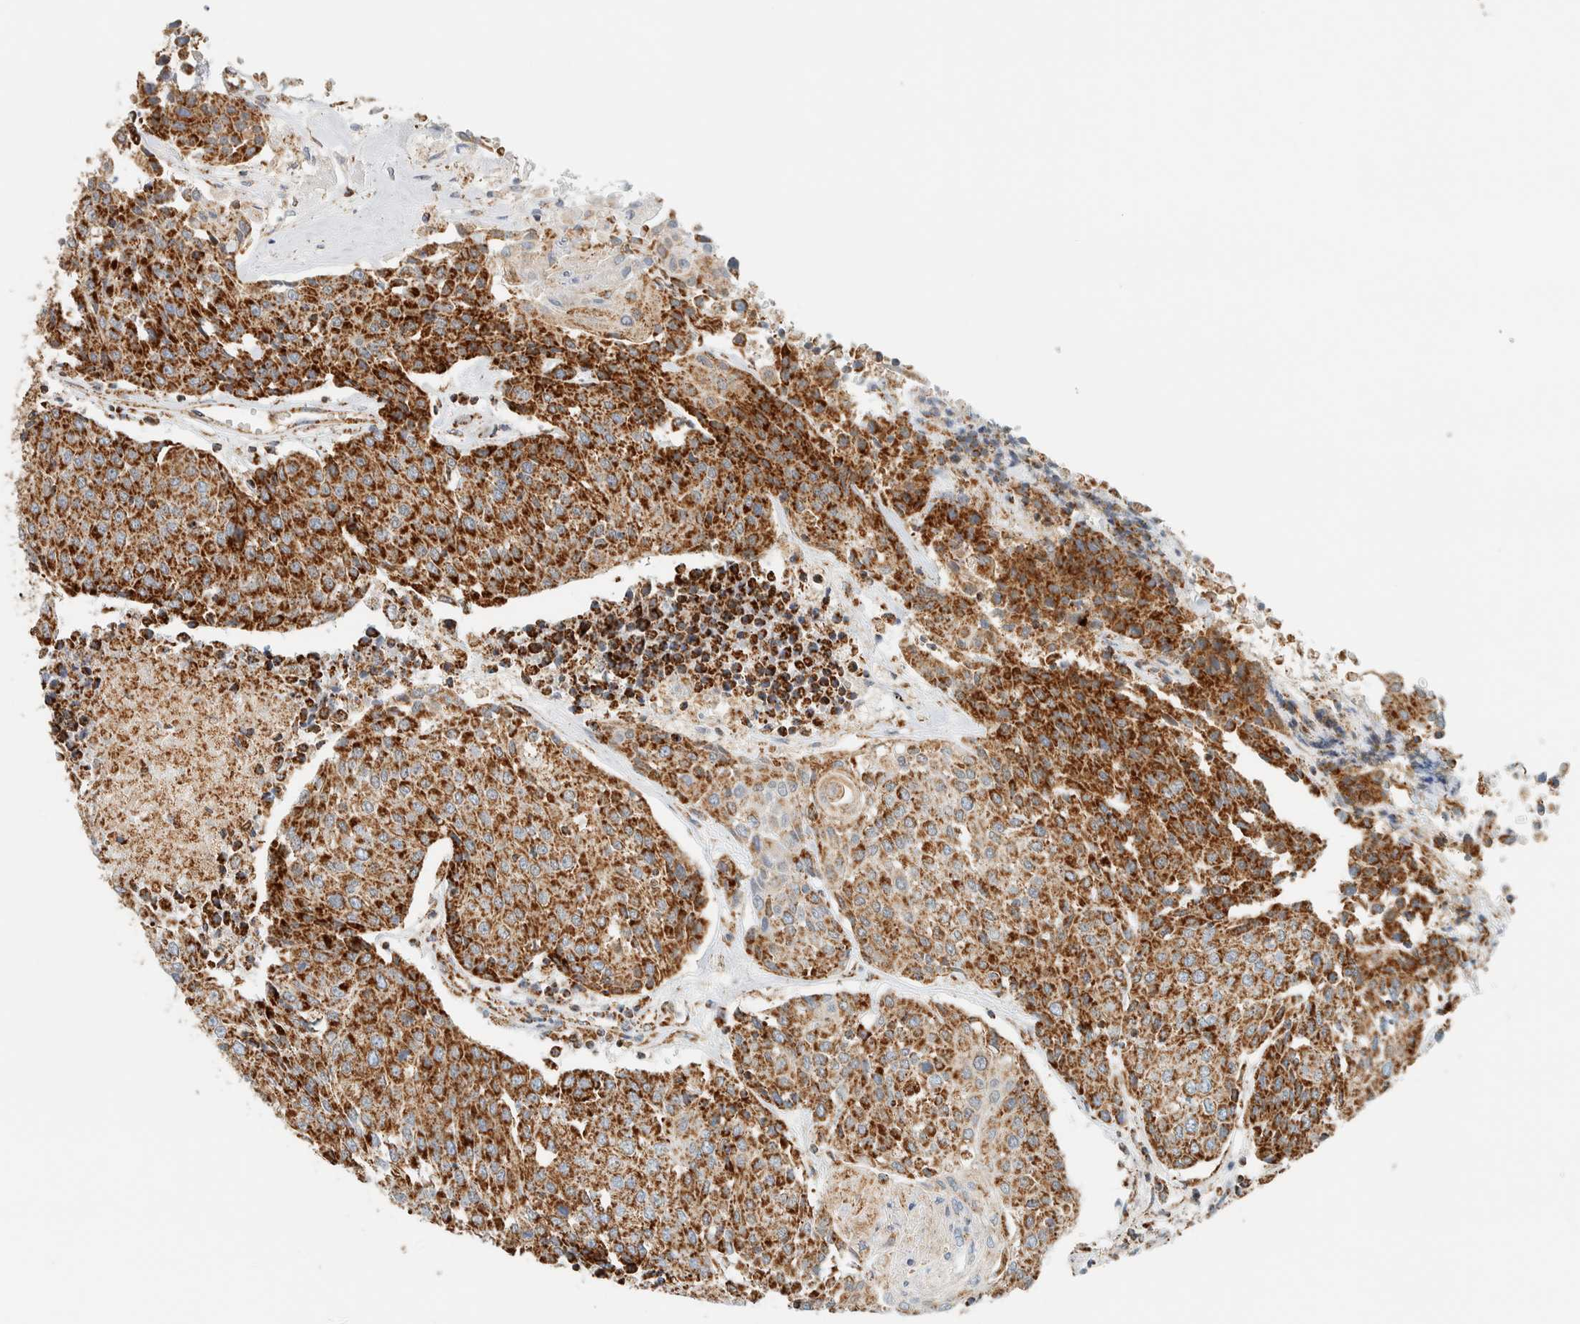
{"staining": {"intensity": "strong", "quantity": ">75%", "location": "cytoplasmic/membranous"}, "tissue": "urothelial cancer", "cell_type": "Tumor cells", "image_type": "cancer", "snomed": [{"axis": "morphology", "description": "Urothelial carcinoma, High grade"}, {"axis": "topography", "description": "Urinary bladder"}], "caption": "A high amount of strong cytoplasmic/membranous expression is seen in approximately >75% of tumor cells in urothelial carcinoma (high-grade) tissue. (Stains: DAB in brown, nuclei in blue, Microscopy: brightfield microscopy at high magnification).", "gene": "KIFAP3", "patient": {"sex": "female", "age": 85}}